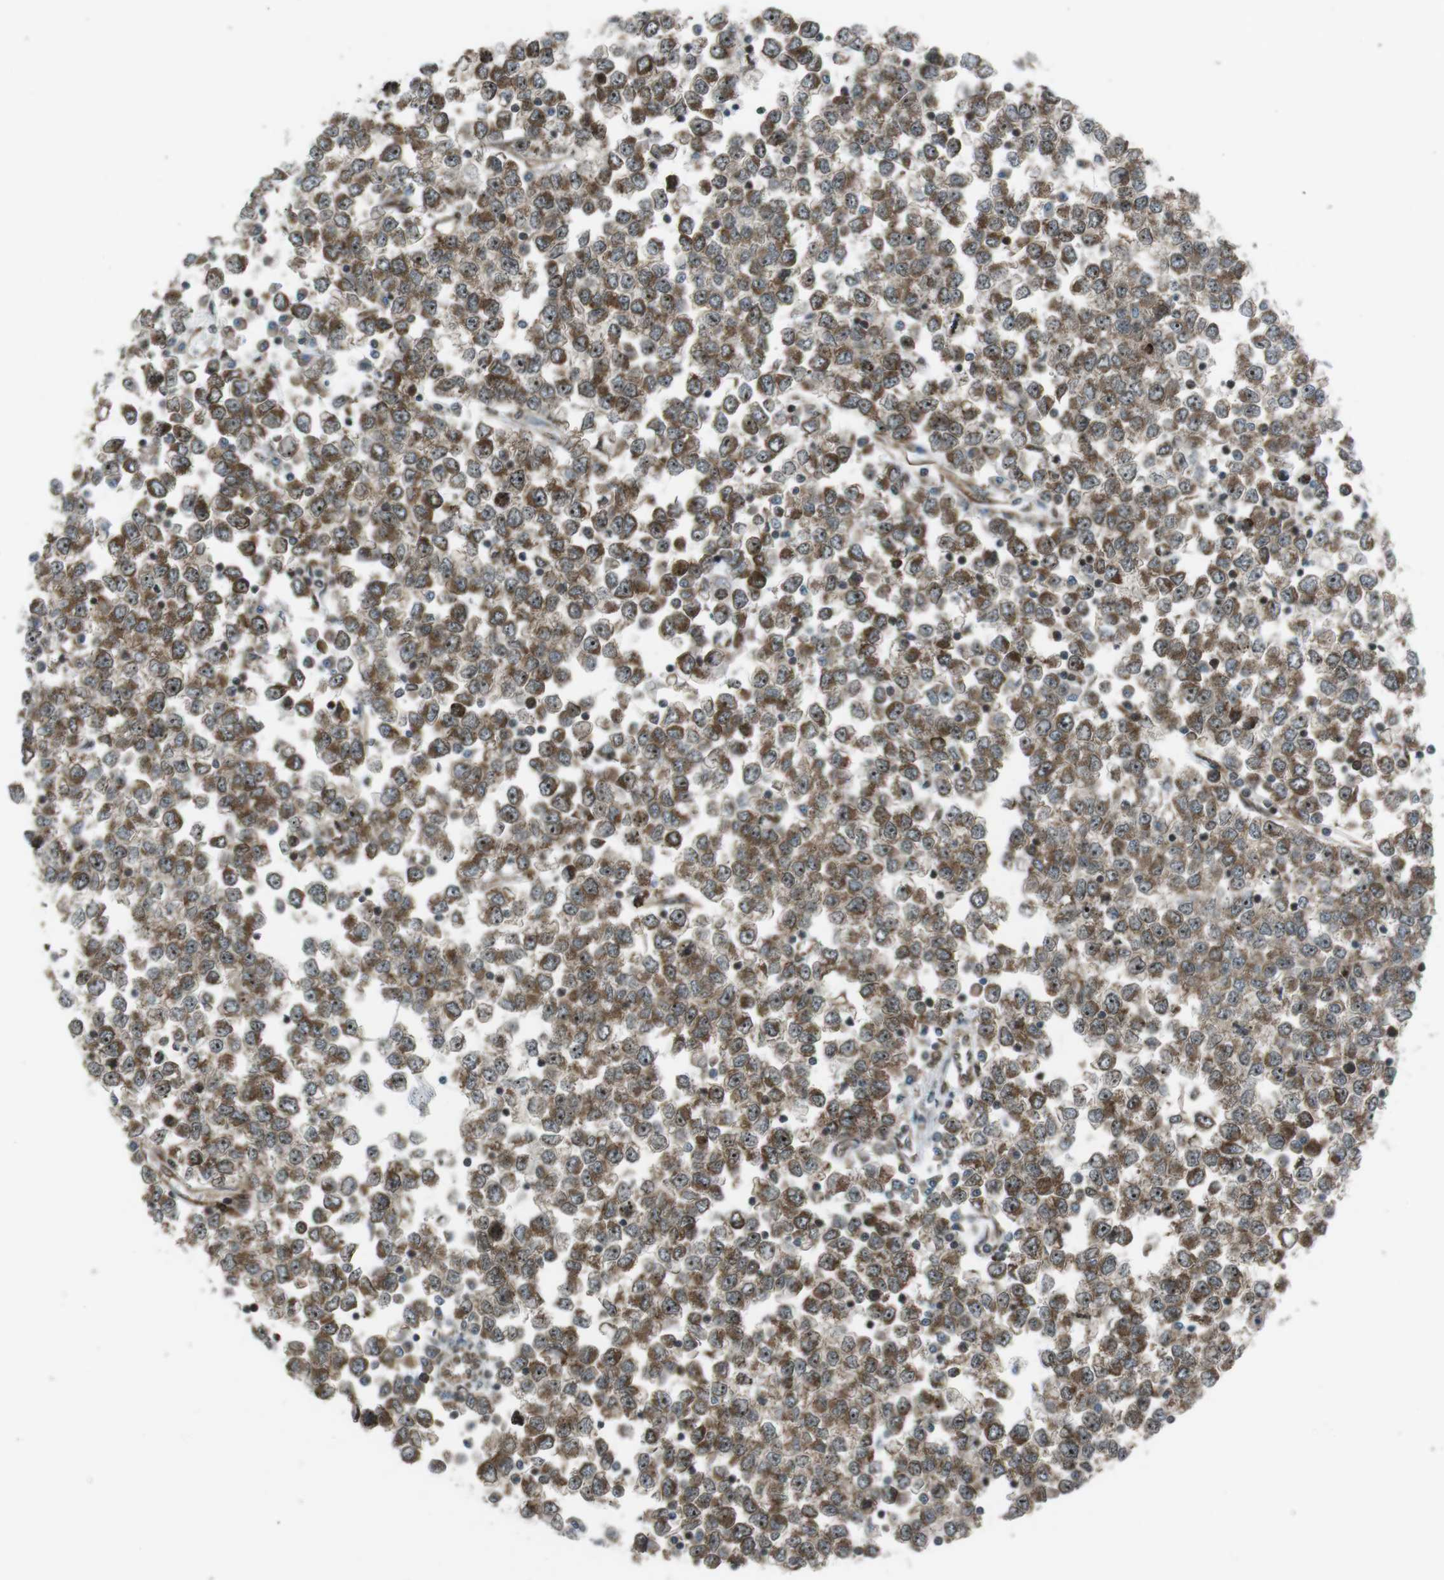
{"staining": {"intensity": "moderate", "quantity": ">75%", "location": "cytoplasmic/membranous"}, "tissue": "testis cancer", "cell_type": "Tumor cells", "image_type": "cancer", "snomed": [{"axis": "morphology", "description": "Seminoma, NOS"}, {"axis": "topography", "description": "Testis"}], "caption": "Tumor cells display moderate cytoplasmic/membranous staining in approximately >75% of cells in seminoma (testis).", "gene": "CSNK1D", "patient": {"sex": "male", "age": 65}}